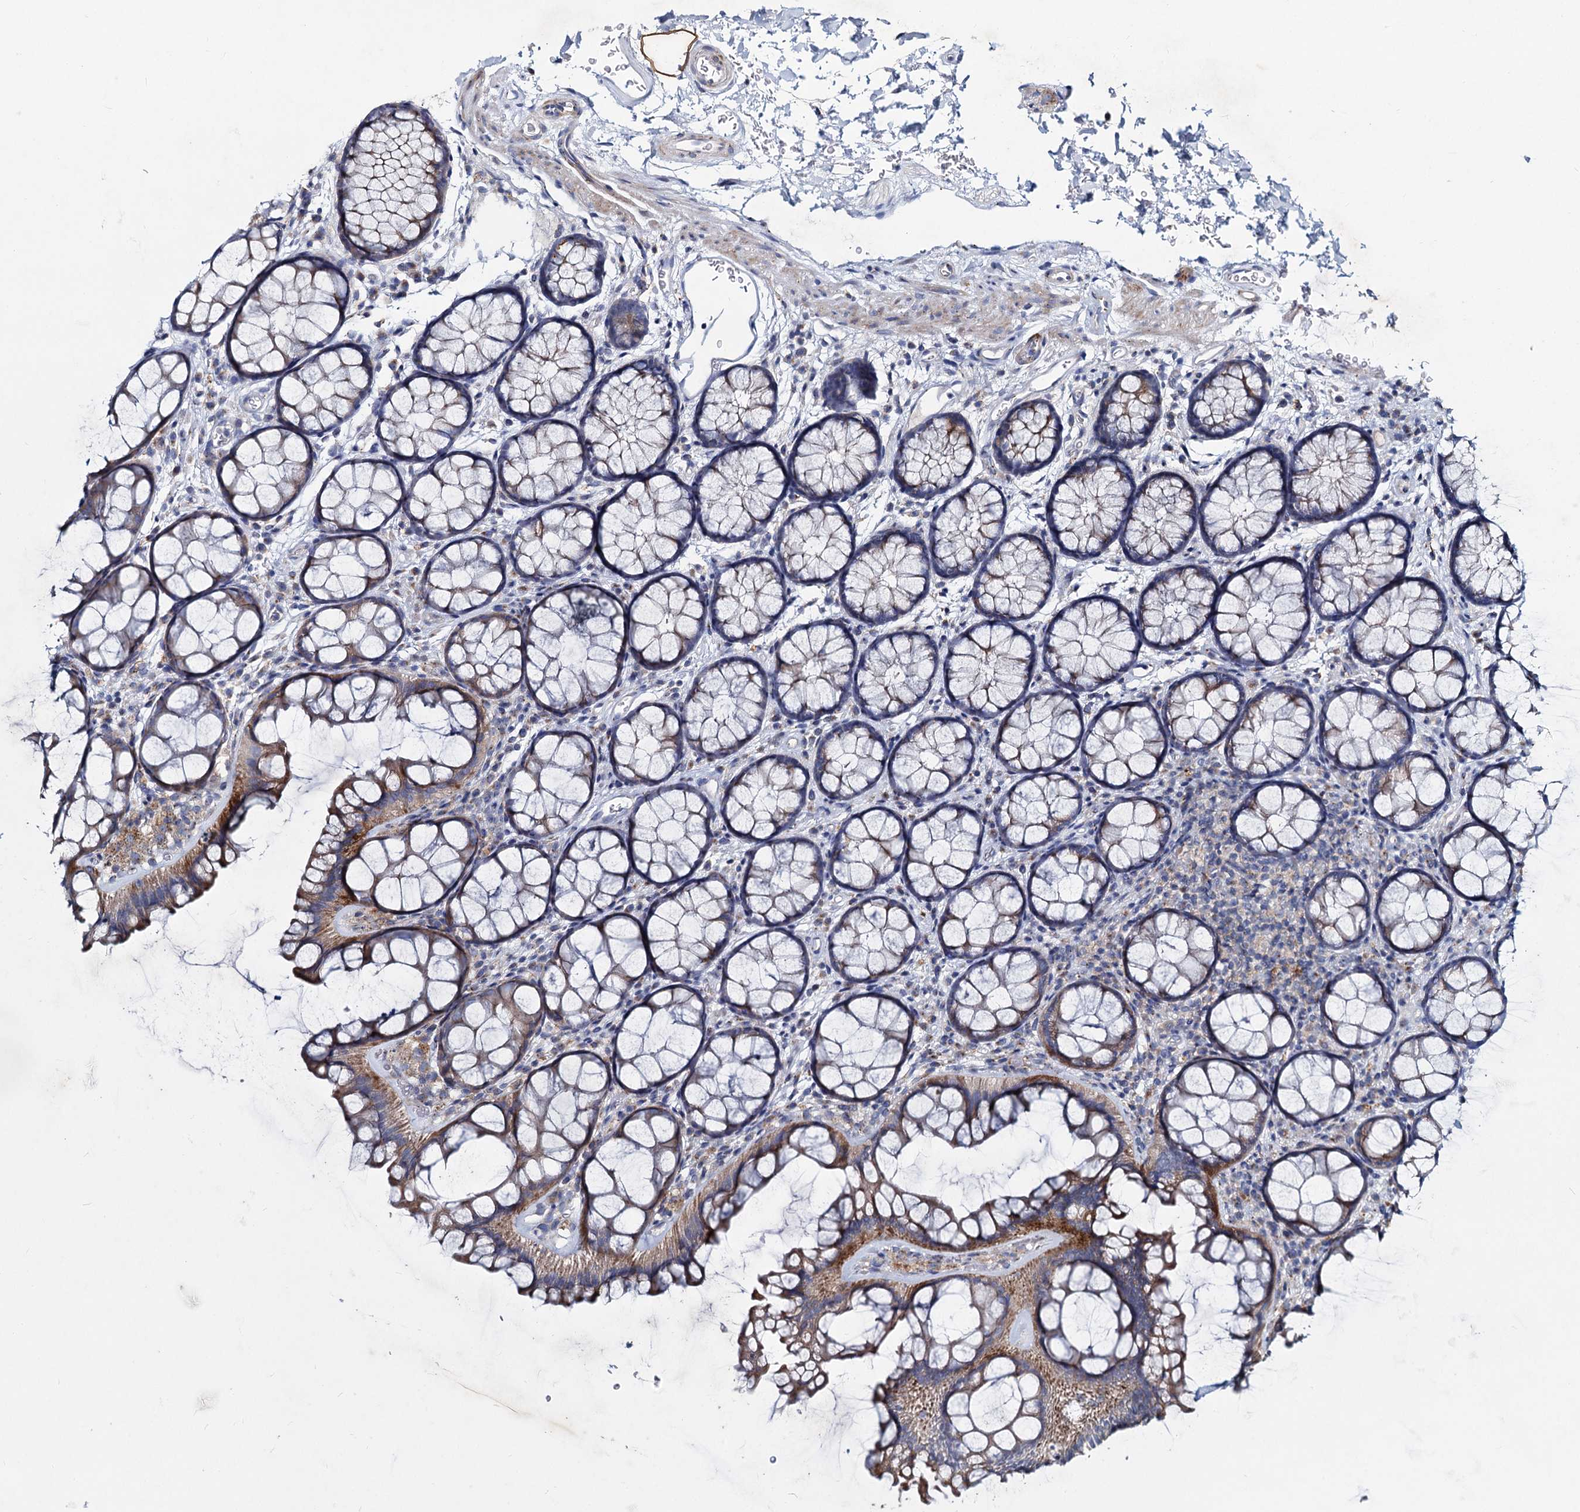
{"staining": {"intensity": "negative", "quantity": "none", "location": "none"}, "tissue": "colon", "cell_type": "Endothelial cells", "image_type": "normal", "snomed": [{"axis": "morphology", "description": "Normal tissue, NOS"}, {"axis": "topography", "description": "Colon"}], "caption": "This is an IHC micrograph of normal human colon. There is no staining in endothelial cells.", "gene": "AGBL4", "patient": {"sex": "female", "age": 82}}